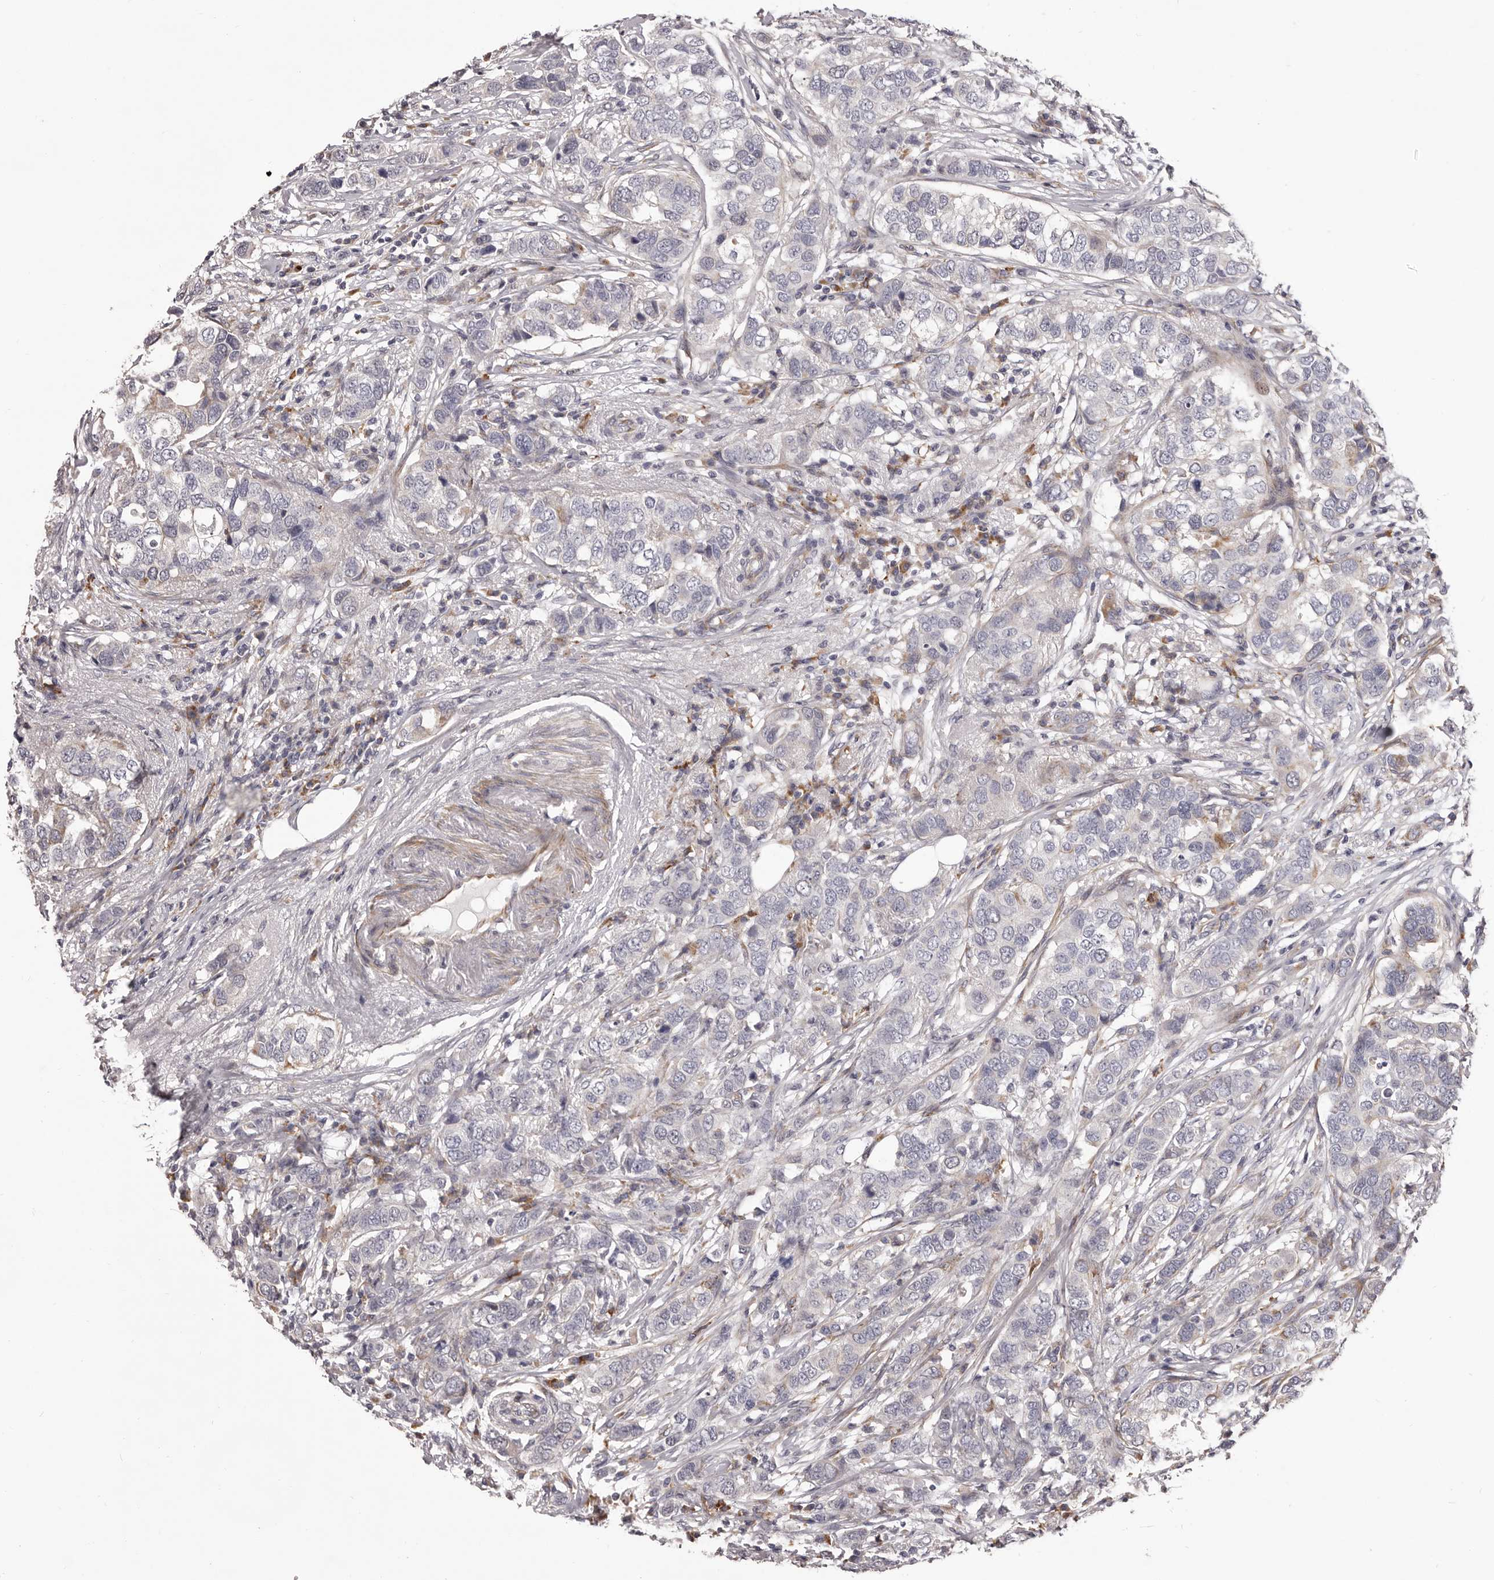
{"staining": {"intensity": "negative", "quantity": "none", "location": "none"}, "tissue": "breast cancer", "cell_type": "Tumor cells", "image_type": "cancer", "snomed": [{"axis": "morphology", "description": "Duct carcinoma"}, {"axis": "topography", "description": "Breast"}], "caption": "DAB (3,3'-diaminobenzidine) immunohistochemical staining of breast cancer (infiltrating ductal carcinoma) reveals no significant staining in tumor cells.", "gene": "ALPK1", "patient": {"sex": "female", "age": 50}}